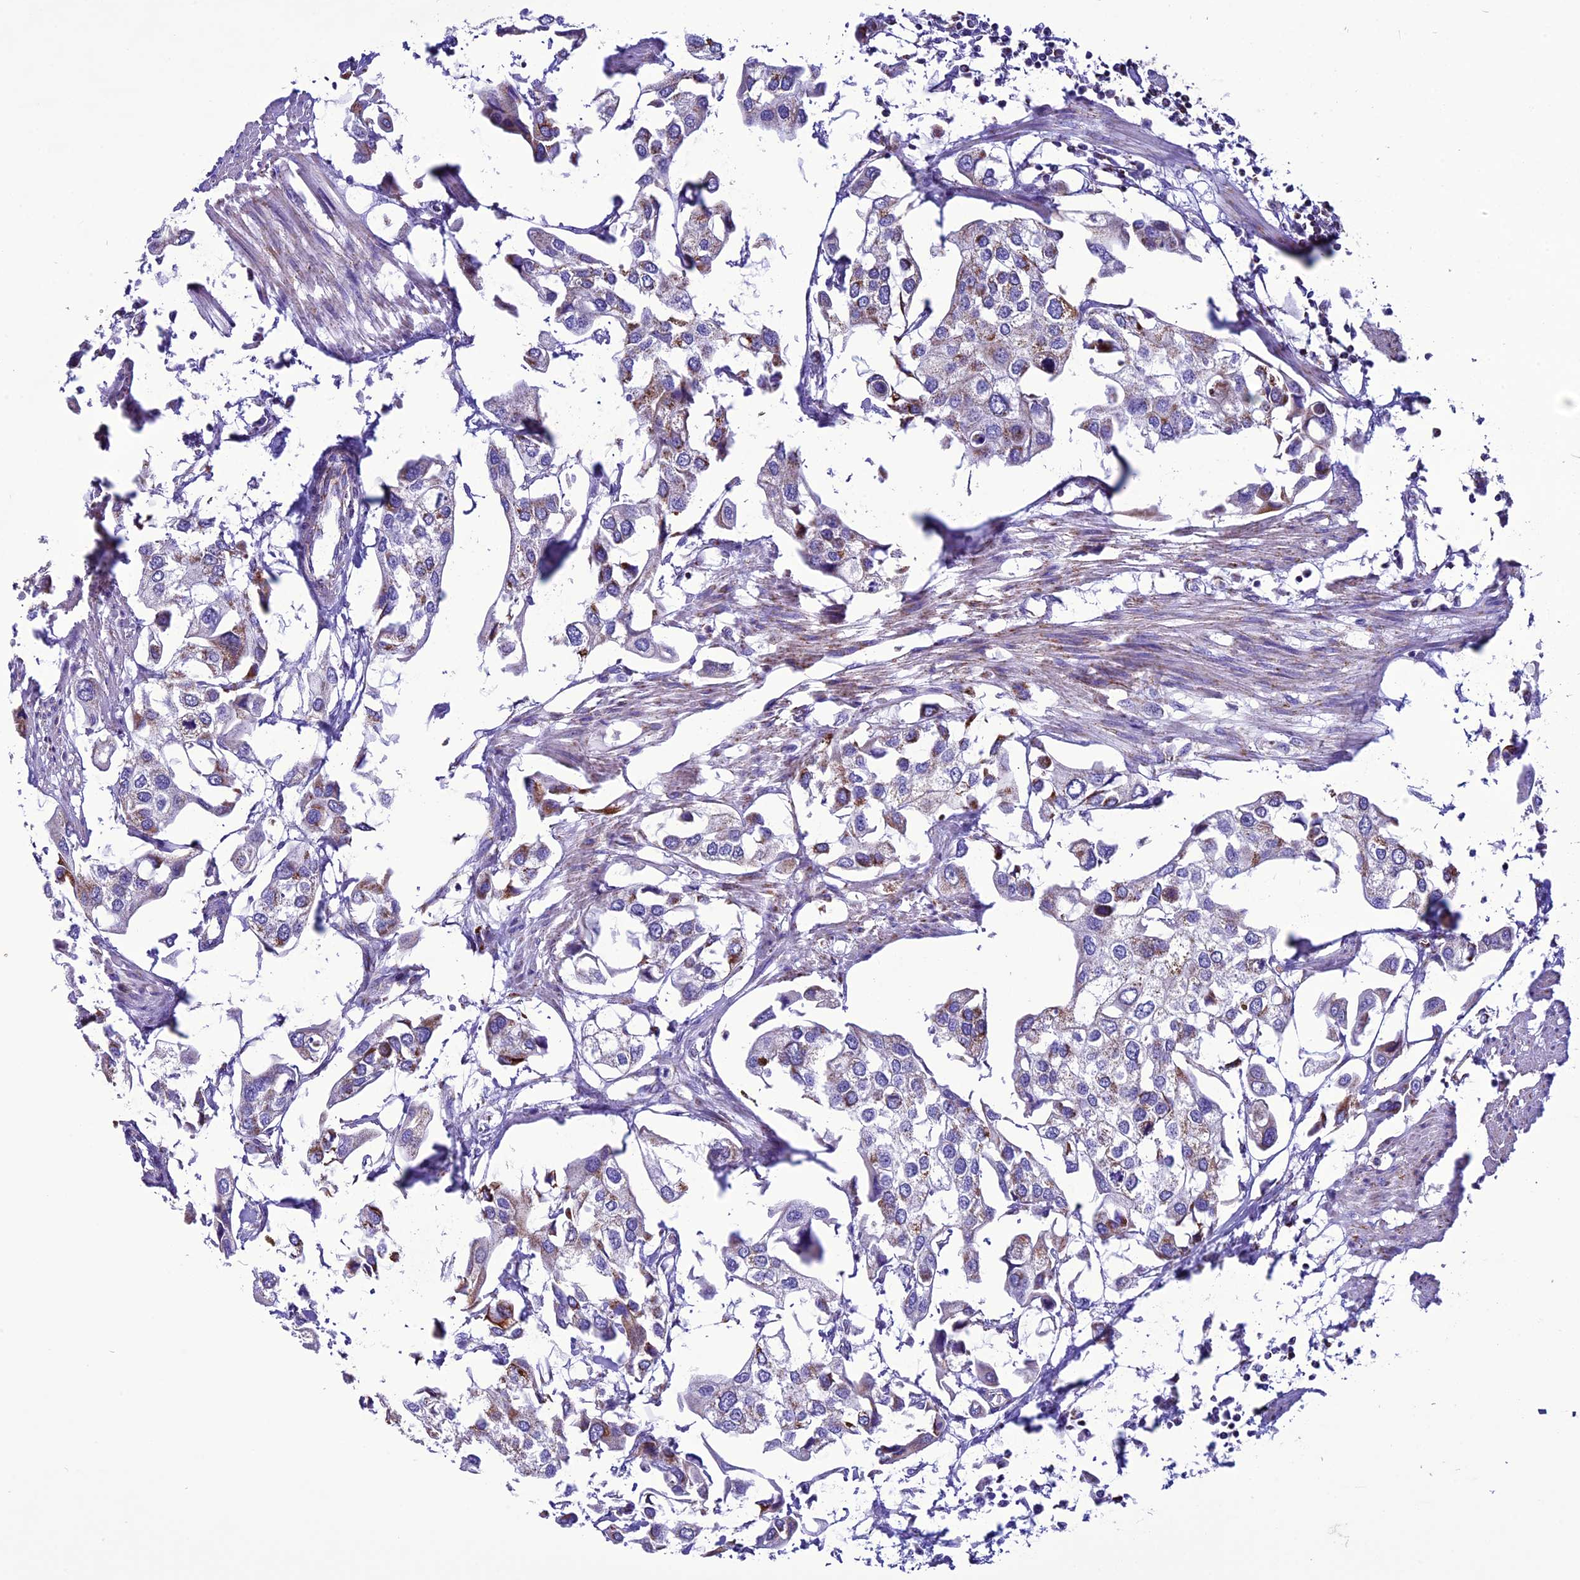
{"staining": {"intensity": "moderate", "quantity": "<25%", "location": "cytoplasmic/membranous"}, "tissue": "urothelial cancer", "cell_type": "Tumor cells", "image_type": "cancer", "snomed": [{"axis": "morphology", "description": "Urothelial carcinoma, High grade"}, {"axis": "topography", "description": "Urinary bladder"}], "caption": "The micrograph displays a brown stain indicating the presence of a protein in the cytoplasmic/membranous of tumor cells in urothelial cancer.", "gene": "ICA1L", "patient": {"sex": "male", "age": 64}}